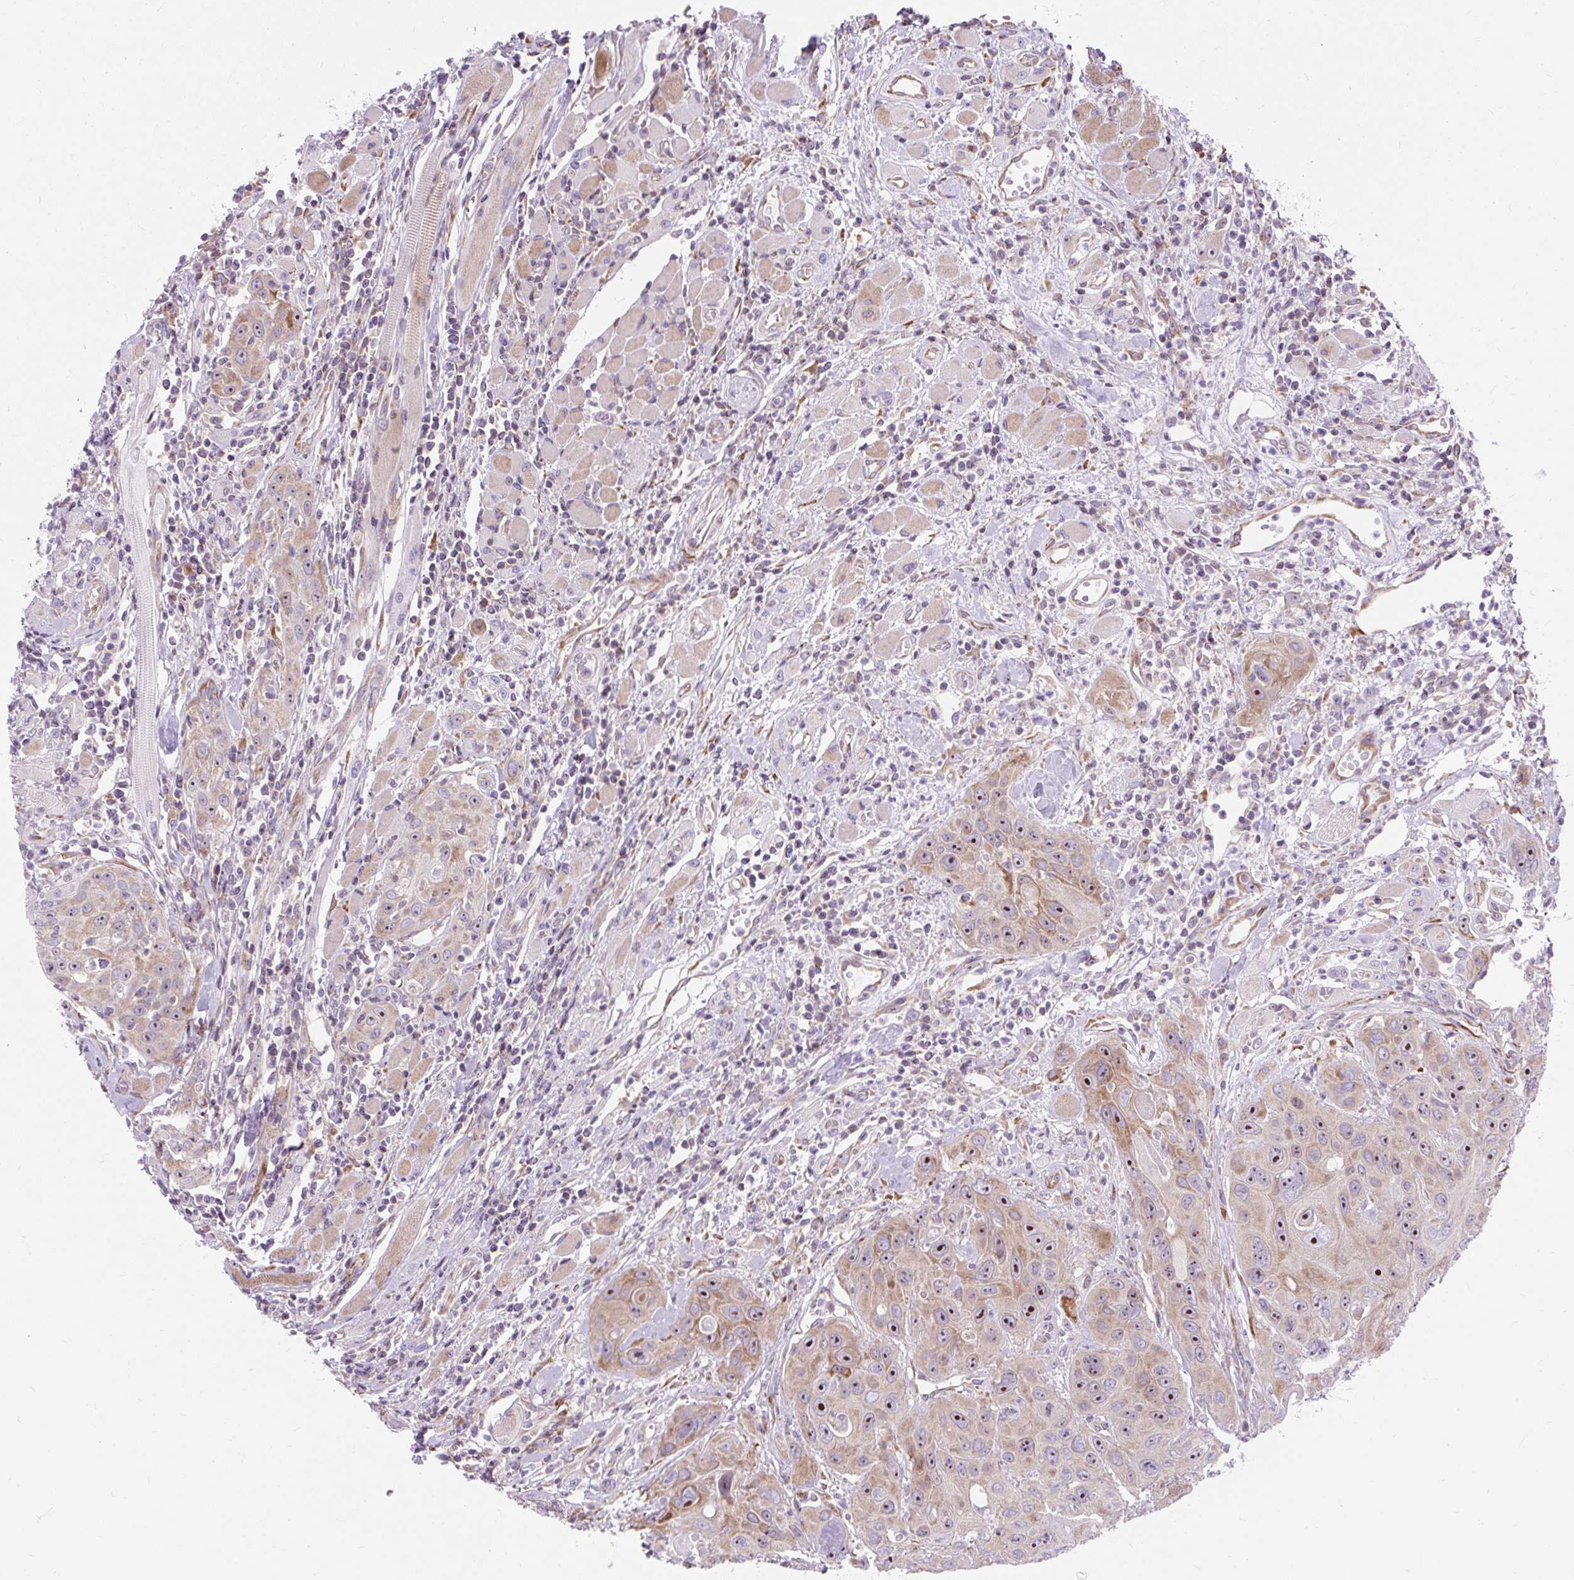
{"staining": {"intensity": "moderate", "quantity": ">75%", "location": "cytoplasmic/membranous,nuclear"}, "tissue": "head and neck cancer", "cell_type": "Tumor cells", "image_type": "cancer", "snomed": [{"axis": "morphology", "description": "Squamous cell carcinoma, NOS"}, {"axis": "topography", "description": "Head-Neck"}], "caption": "Immunohistochemical staining of human squamous cell carcinoma (head and neck) shows medium levels of moderate cytoplasmic/membranous and nuclear protein positivity in about >75% of tumor cells.", "gene": "CISD3", "patient": {"sex": "female", "age": 59}}